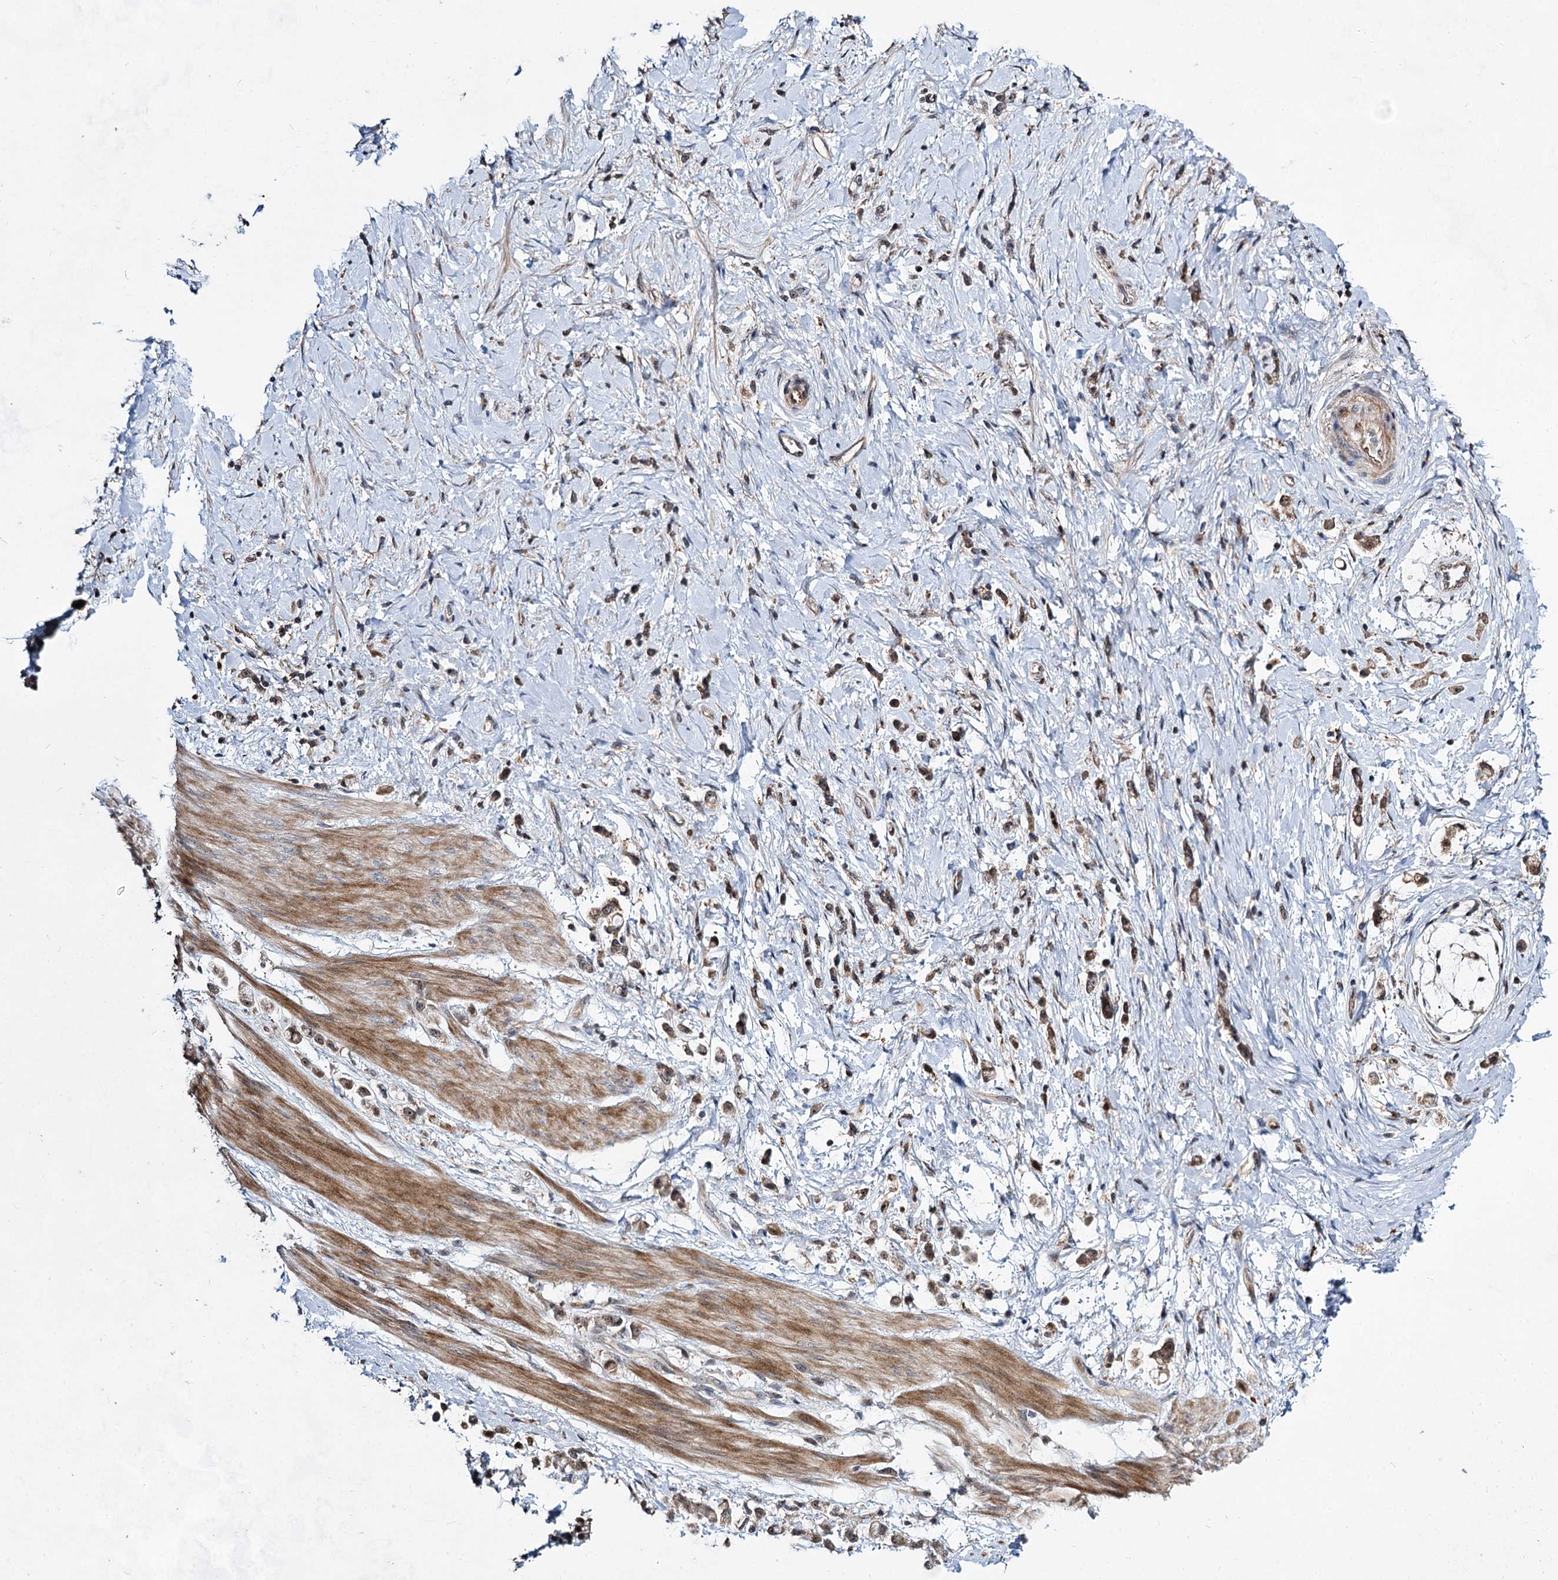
{"staining": {"intensity": "moderate", "quantity": "25%-75%", "location": "cytoplasmic/membranous"}, "tissue": "stomach cancer", "cell_type": "Tumor cells", "image_type": "cancer", "snomed": [{"axis": "morphology", "description": "Adenocarcinoma, NOS"}, {"axis": "topography", "description": "Stomach"}], "caption": "This histopathology image reveals immunohistochemistry staining of stomach adenocarcinoma, with medium moderate cytoplasmic/membranous positivity in about 25%-75% of tumor cells.", "gene": "GPBP1", "patient": {"sex": "female", "age": 60}}